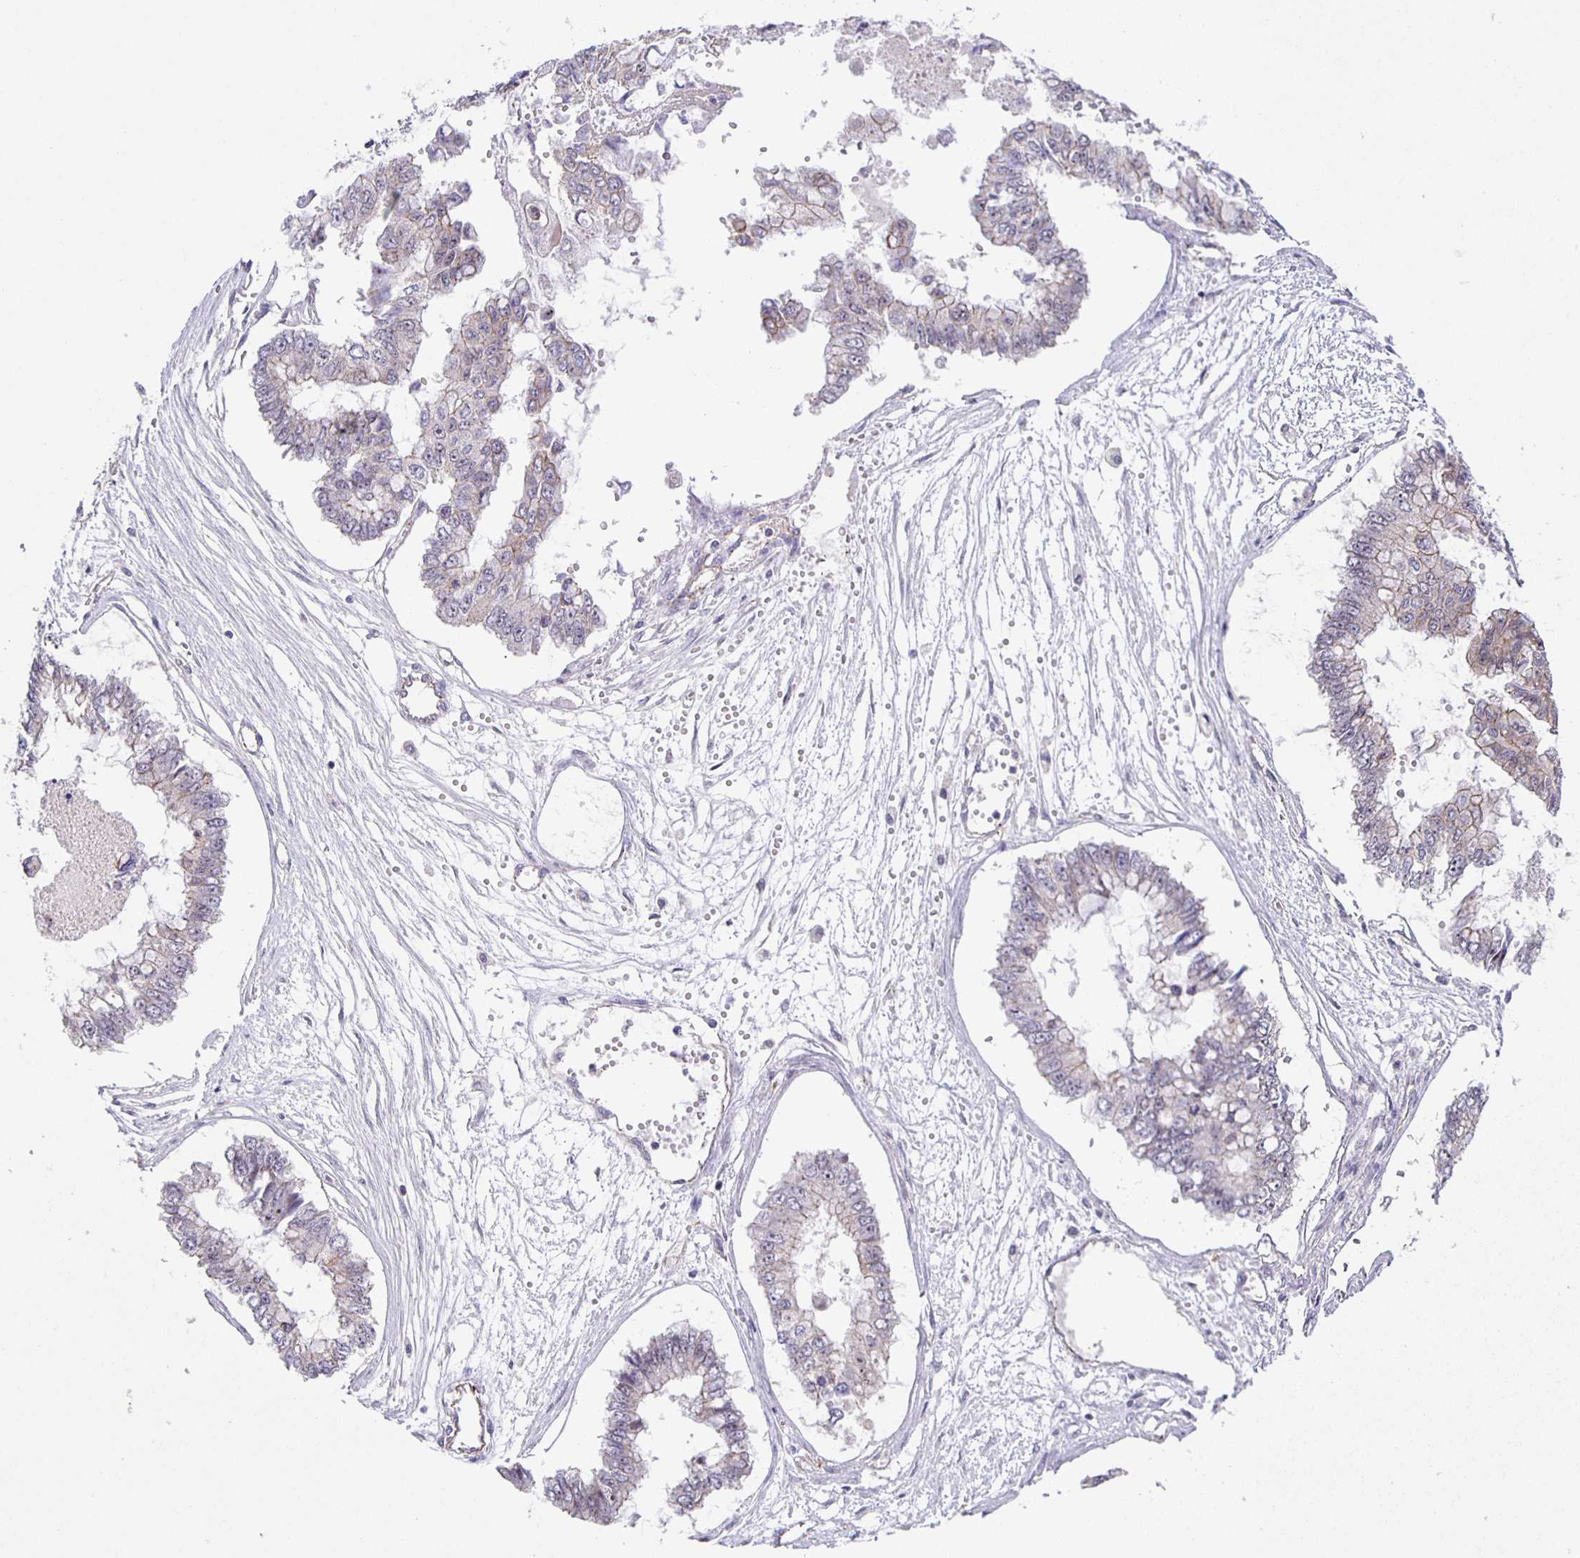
{"staining": {"intensity": "negative", "quantity": "none", "location": "none"}, "tissue": "ovarian cancer", "cell_type": "Tumor cells", "image_type": "cancer", "snomed": [{"axis": "morphology", "description": "Cystadenocarcinoma, mucinous, NOS"}, {"axis": "topography", "description": "Ovary"}], "caption": "This histopathology image is of mucinous cystadenocarcinoma (ovarian) stained with IHC to label a protein in brown with the nuclei are counter-stained blue. There is no staining in tumor cells.", "gene": "JMJD4", "patient": {"sex": "female", "age": 72}}